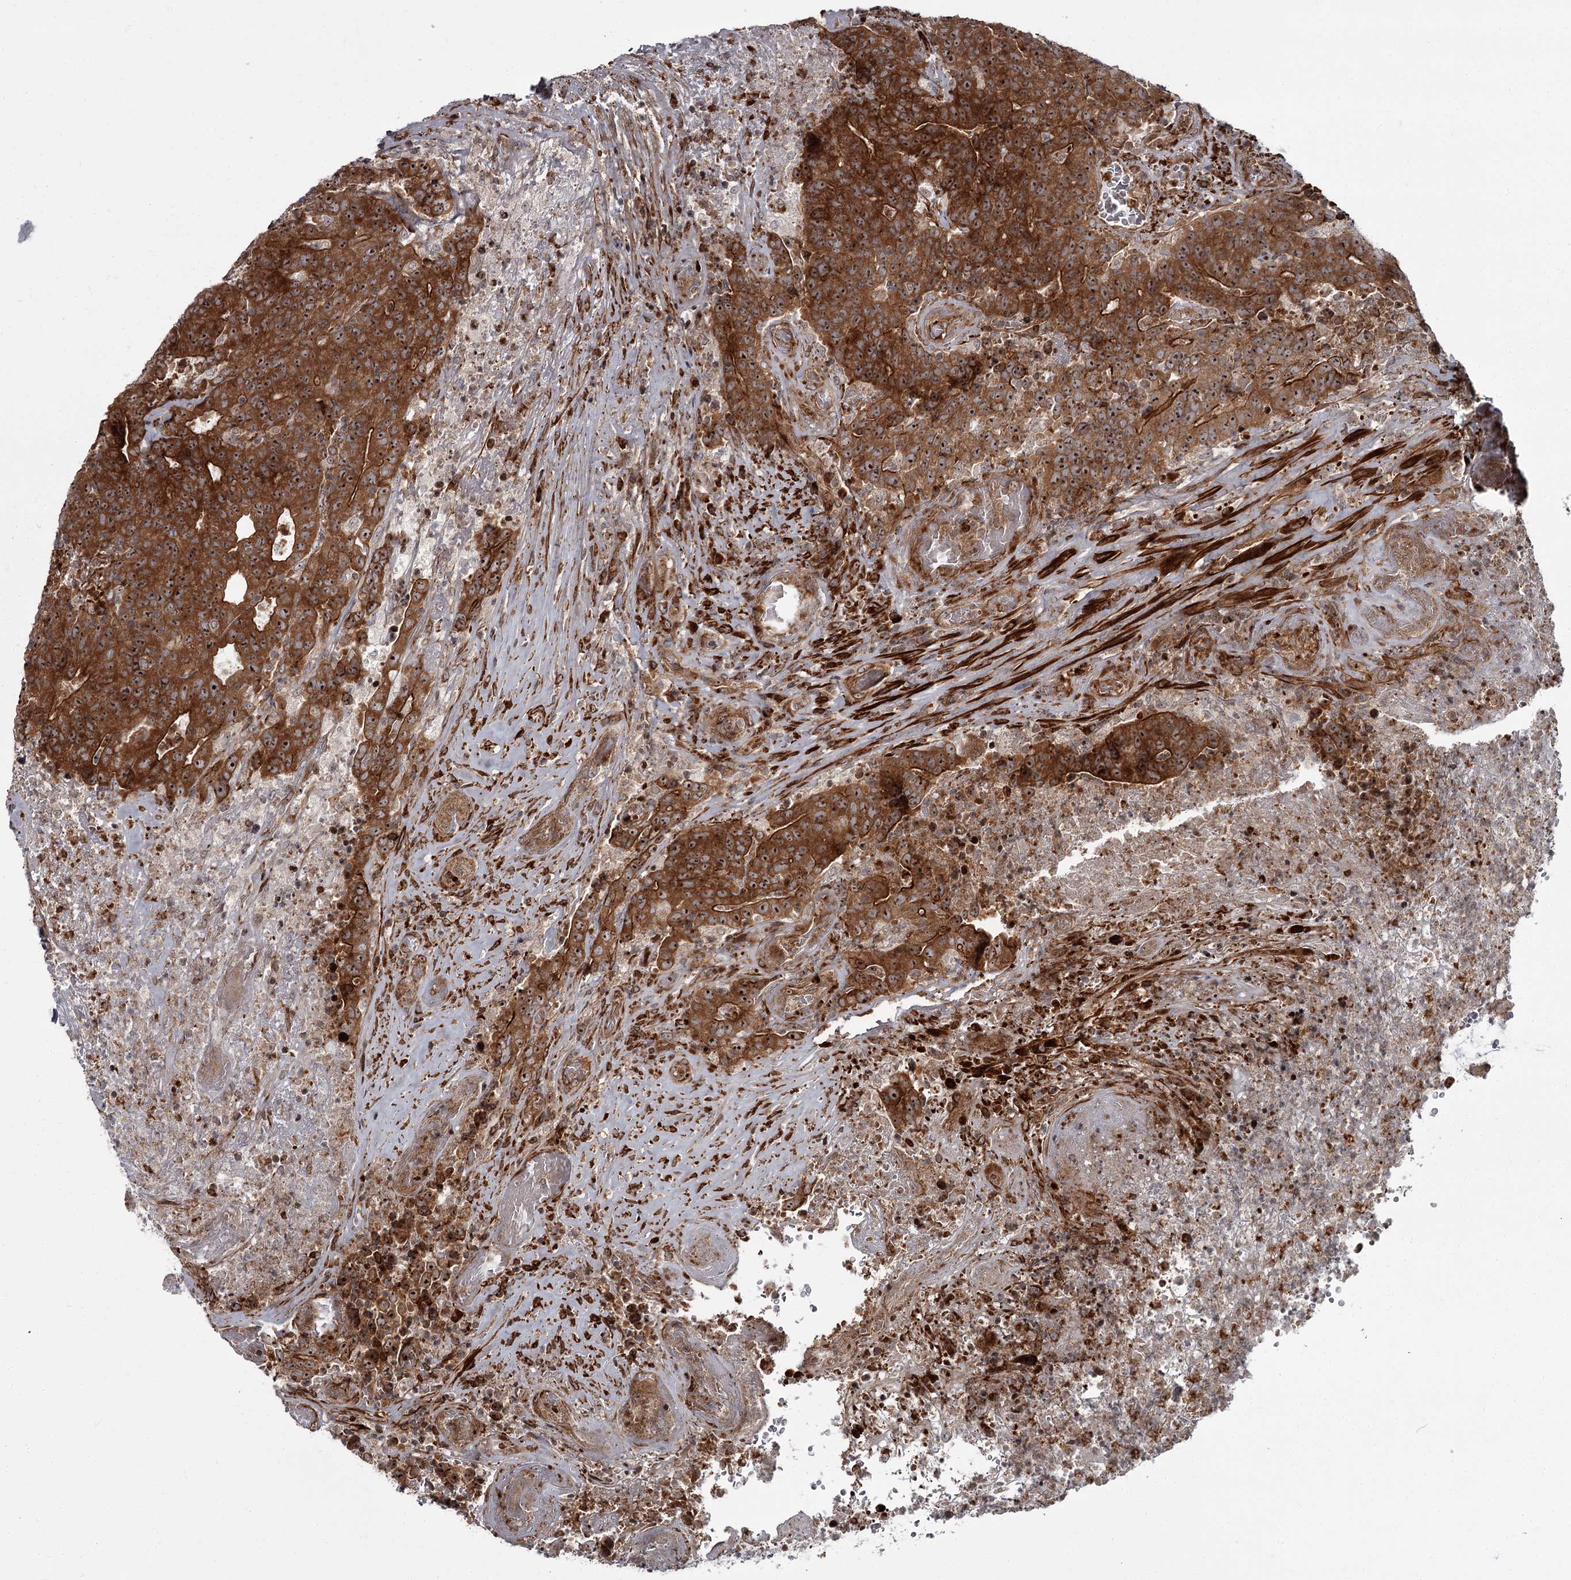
{"staining": {"intensity": "strong", "quantity": ">75%", "location": "cytoplasmic/membranous,nuclear"}, "tissue": "colorectal cancer", "cell_type": "Tumor cells", "image_type": "cancer", "snomed": [{"axis": "morphology", "description": "Adenocarcinoma, NOS"}, {"axis": "topography", "description": "Colon"}], "caption": "A high-resolution image shows immunohistochemistry (IHC) staining of colorectal adenocarcinoma, which exhibits strong cytoplasmic/membranous and nuclear staining in approximately >75% of tumor cells.", "gene": "THAP9", "patient": {"sex": "female", "age": 75}}